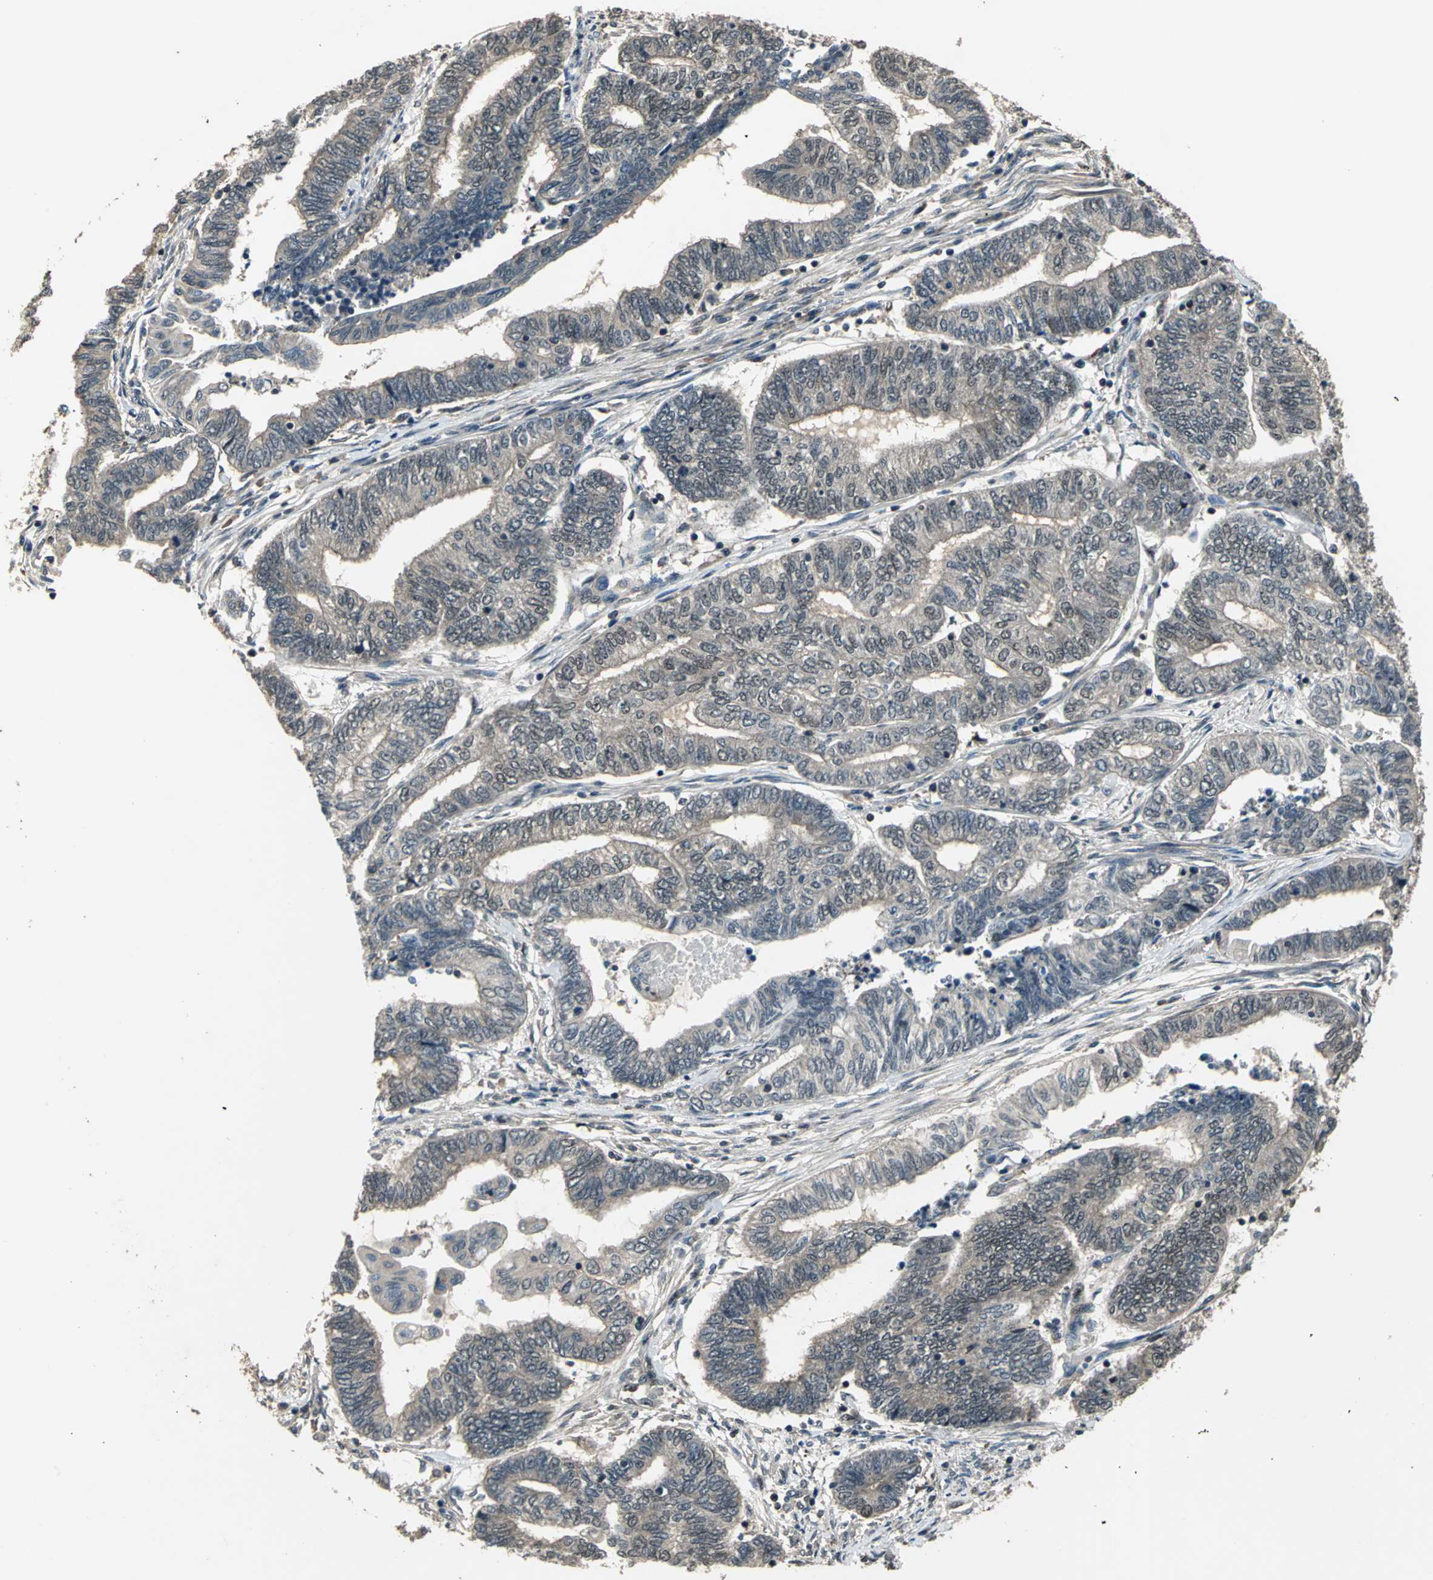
{"staining": {"intensity": "weak", "quantity": ">75%", "location": "cytoplasmic/membranous"}, "tissue": "endometrial cancer", "cell_type": "Tumor cells", "image_type": "cancer", "snomed": [{"axis": "morphology", "description": "Adenocarcinoma, NOS"}, {"axis": "topography", "description": "Uterus"}, {"axis": "topography", "description": "Endometrium"}], "caption": "Human endometrial cancer stained for a protein (brown) demonstrates weak cytoplasmic/membranous positive staining in approximately >75% of tumor cells.", "gene": "EIF2B2", "patient": {"sex": "female", "age": 70}}